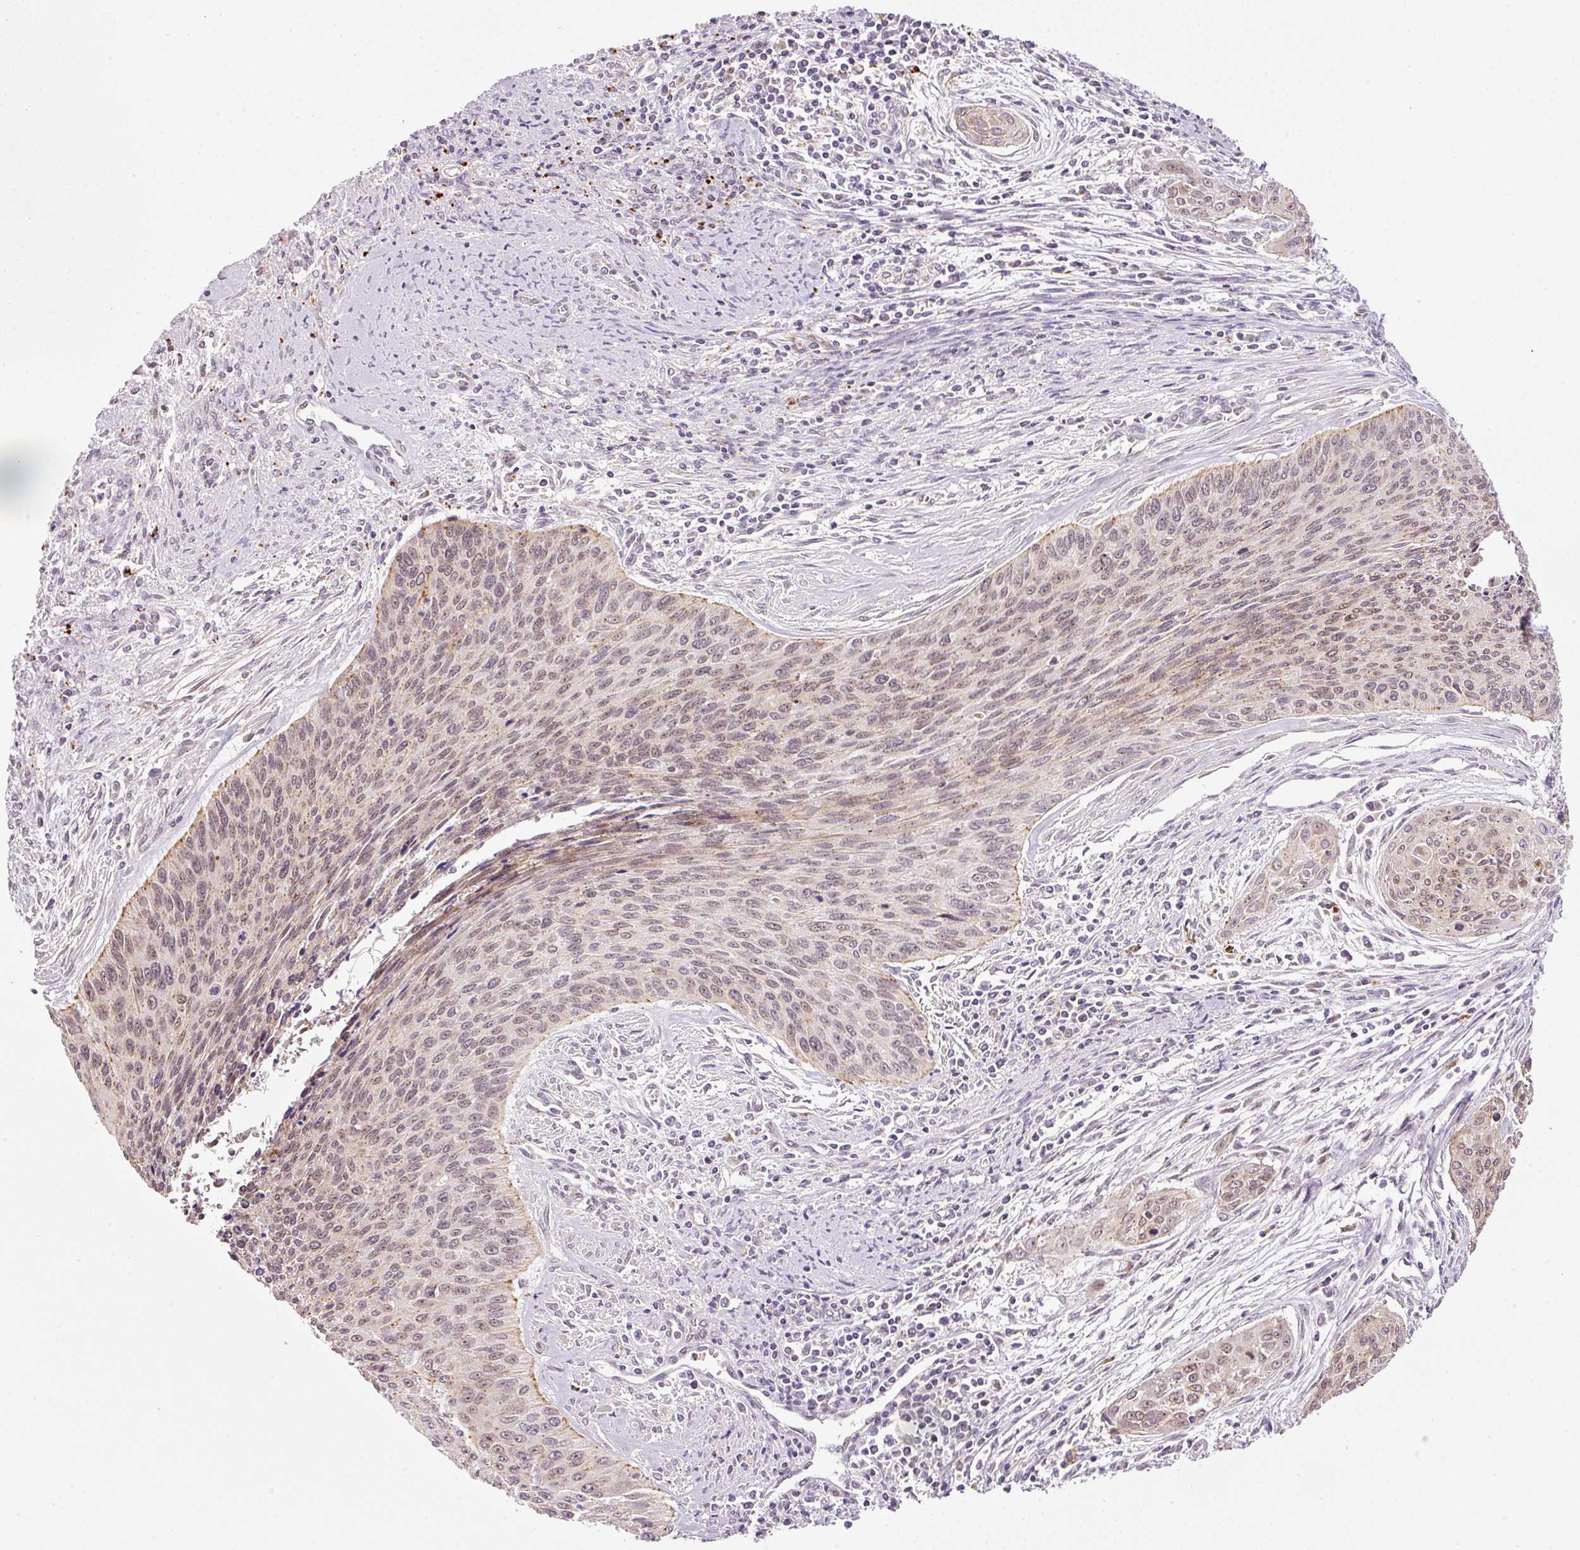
{"staining": {"intensity": "weak", "quantity": "25%-75%", "location": "cytoplasmic/membranous"}, "tissue": "cervical cancer", "cell_type": "Tumor cells", "image_type": "cancer", "snomed": [{"axis": "morphology", "description": "Squamous cell carcinoma, NOS"}, {"axis": "topography", "description": "Cervix"}], "caption": "Immunohistochemistry (IHC) of human cervical cancer (squamous cell carcinoma) displays low levels of weak cytoplasmic/membranous positivity in about 25%-75% of tumor cells. The staining was performed using DAB (3,3'-diaminobenzidine) to visualize the protein expression in brown, while the nuclei were stained in blue with hematoxylin (Magnification: 20x).", "gene": "ZNF639", "patient": {"sex": "female", "age": 55}}